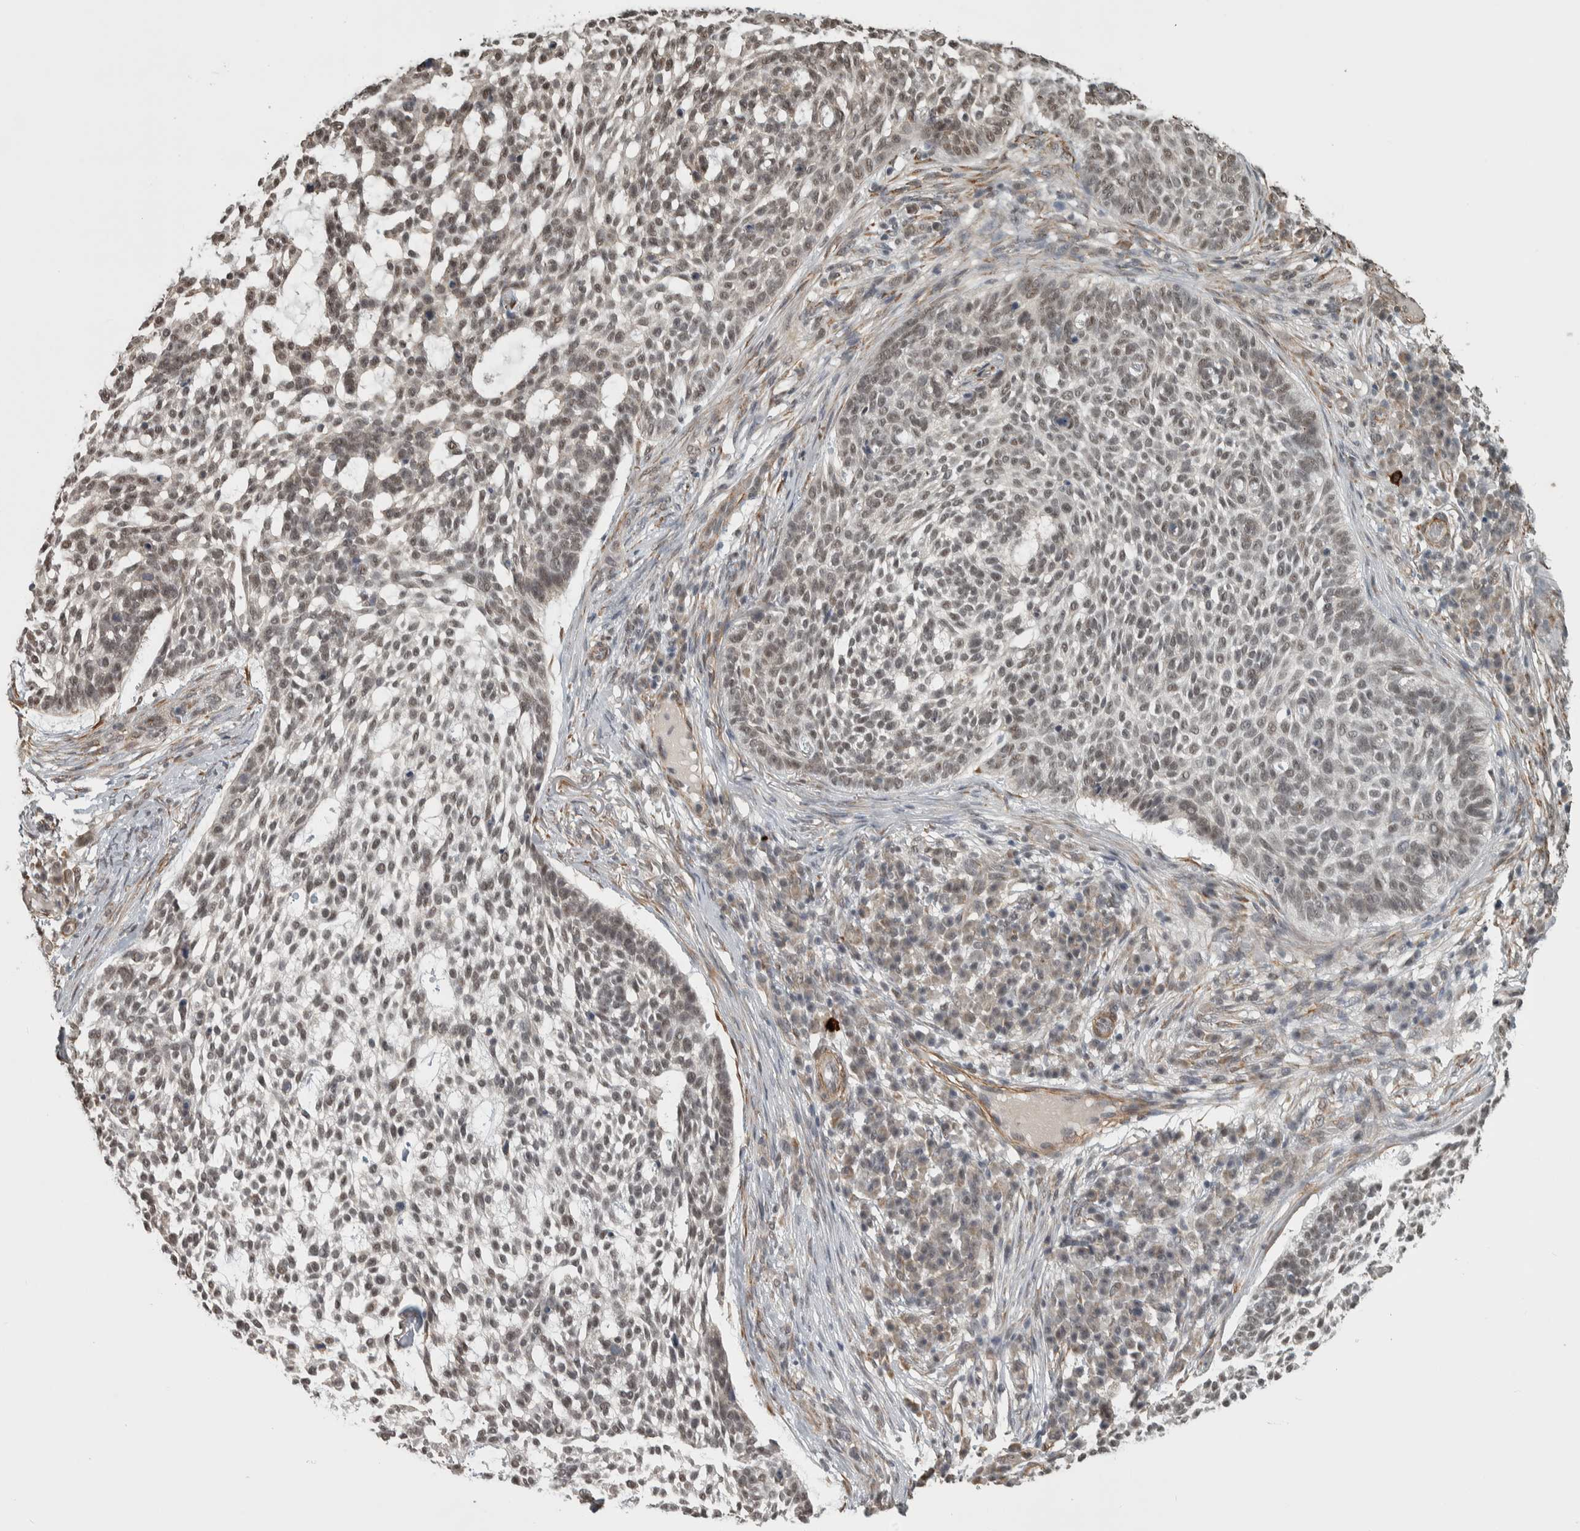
{"staining": {"intensity": "negative", "quantity": "none", "location": "none"}, "tissue": "skin cancer", "cell_type": "Tumor cells", "image_type": "cancer", "snomed": [{"axis": "morphology", "description": "Basal cell carcinoma"}, {"axis": "topography", "description": "Skin"}], "caption": "High magnification brightfield microscopy of skin cancer (basal cell carcinoma) stained with DAB (3,3'-diaminobenzidine) (brown) and counterstained with hematoxylin (blue): tumor cells show no significant expression.", "gene": "DDX42", "patient": {"sex": "female", "age": 64}}